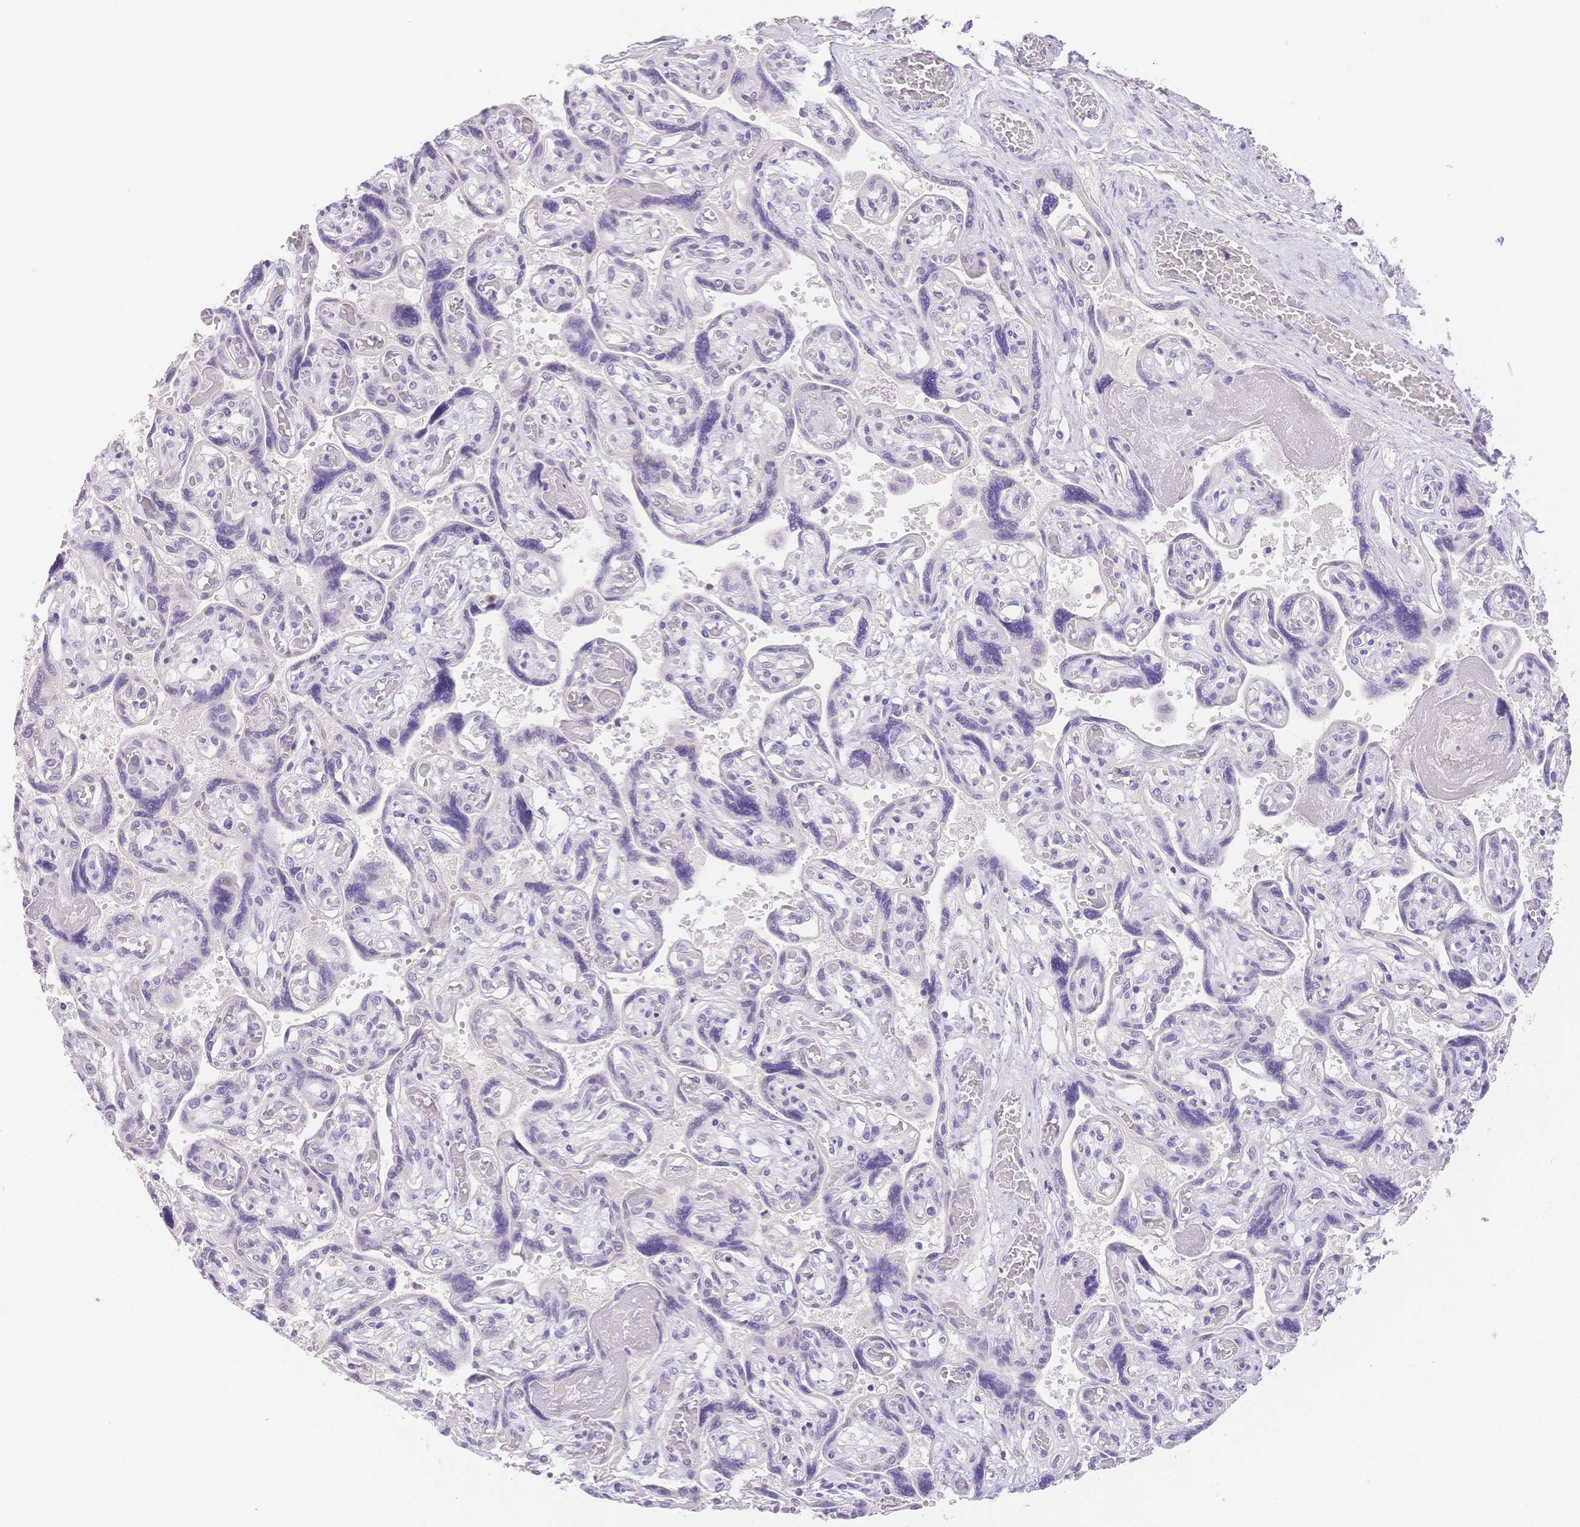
{"staining": {"intensity": "negative", "quantity": "none", "location": "none"}, "tissue": "placenta", "cell_type": "Decidual cells", "image_type": "normal", "snomed": [{"axis": "morphology", "description": "Normal tissue, NOS"}, {"axis": "topography", "description": "Placenta"}], "caption": "Decidual cells show no significant protein staining in unremarkable placenta.", "gene": "MYOM1", "patient": {"sex": "female", "age": 32}}